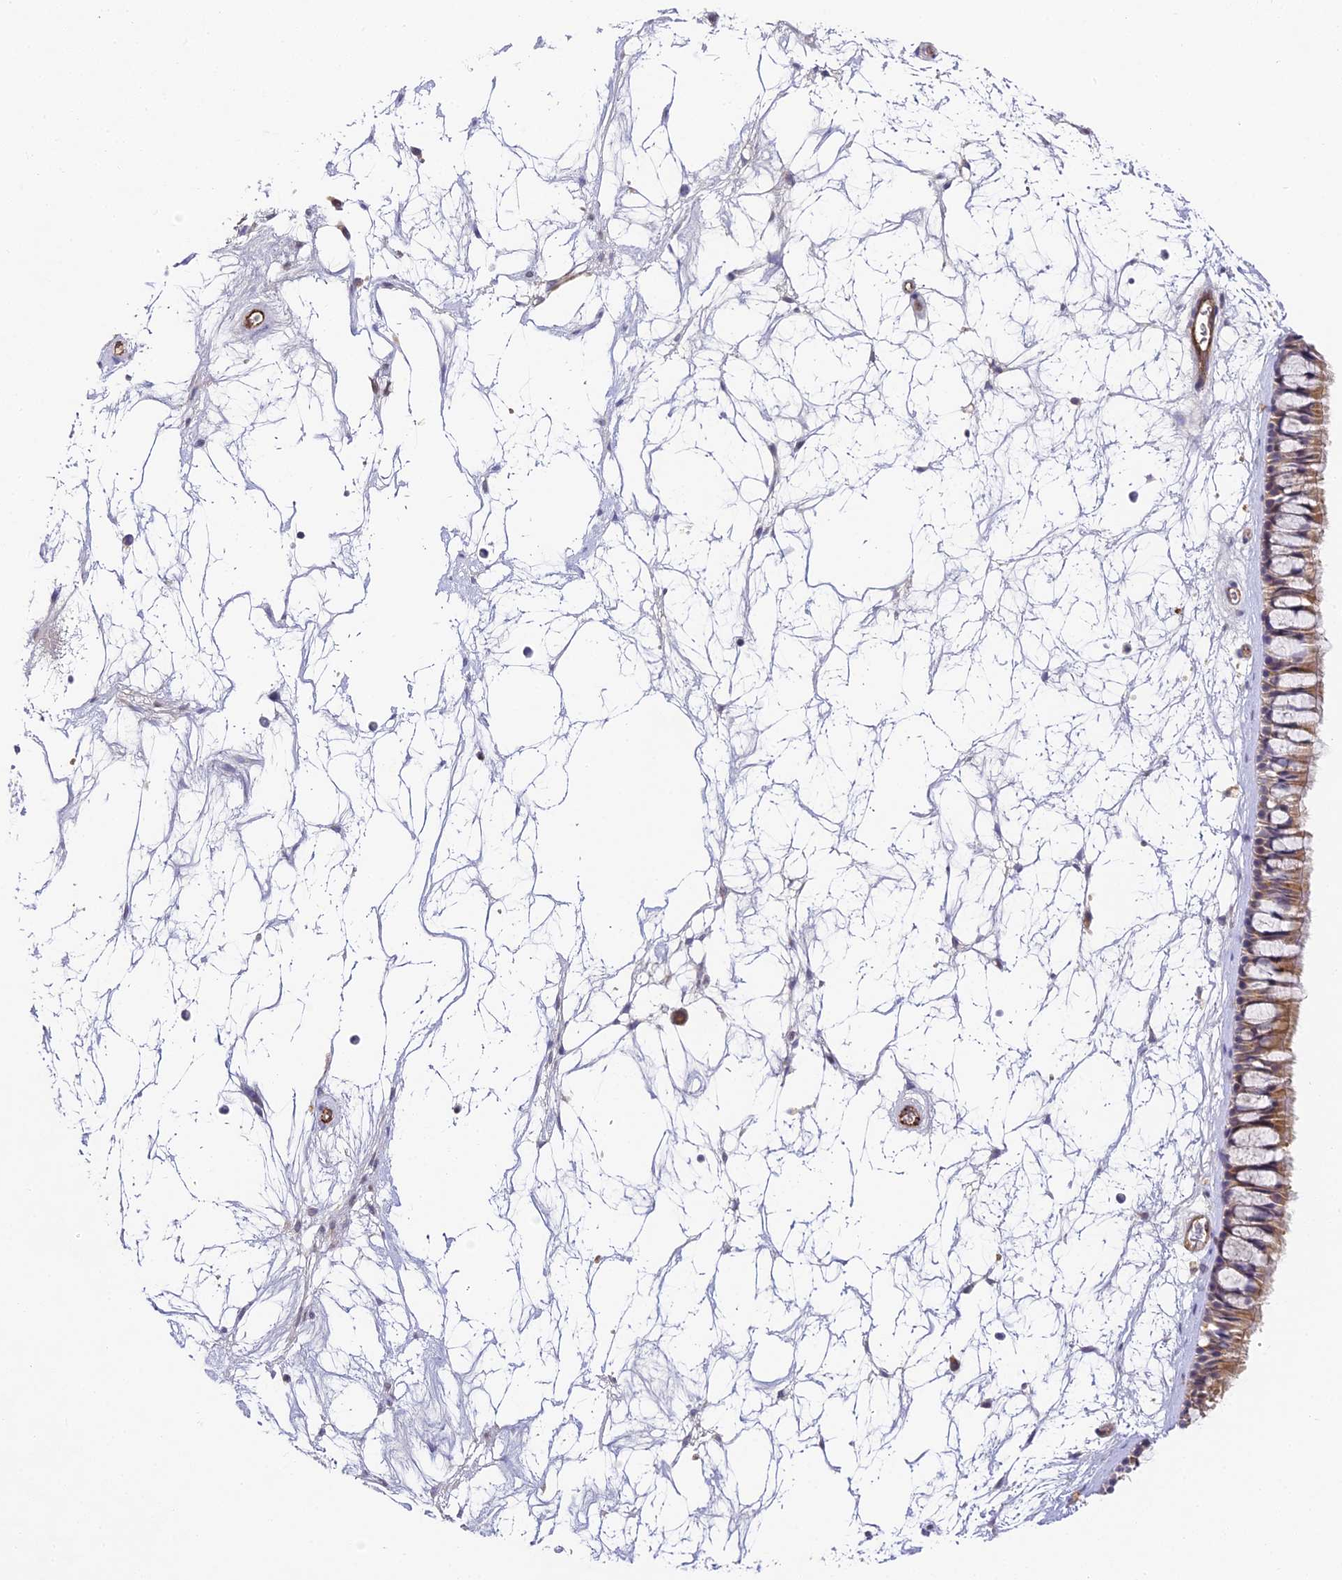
{"staining": {"intensity": "weak", "quantity": ">75%", "location": "cytoplasmic/membranous"}, "tissue": "nasopharynx", "cell_type": "Respiratory epithelial cells", "image_type": "normal", "snomed": [{"axis": "morphology", "description": "Normal tissue, NOS"}, {"axis": "topography", "description": "Nasopharynx"}], "caption": "This histopathology image shows unremarkable nasopharynx stained with immunohistochemistry to label a protein in brown. The cytoplasmic/membranous of respiratory epithelial cells show weak positivity for the protein. Nuclei are counter-stained blue.", "gene": "DNAAF10", "patient": {"sex": "male", "age": 64}}